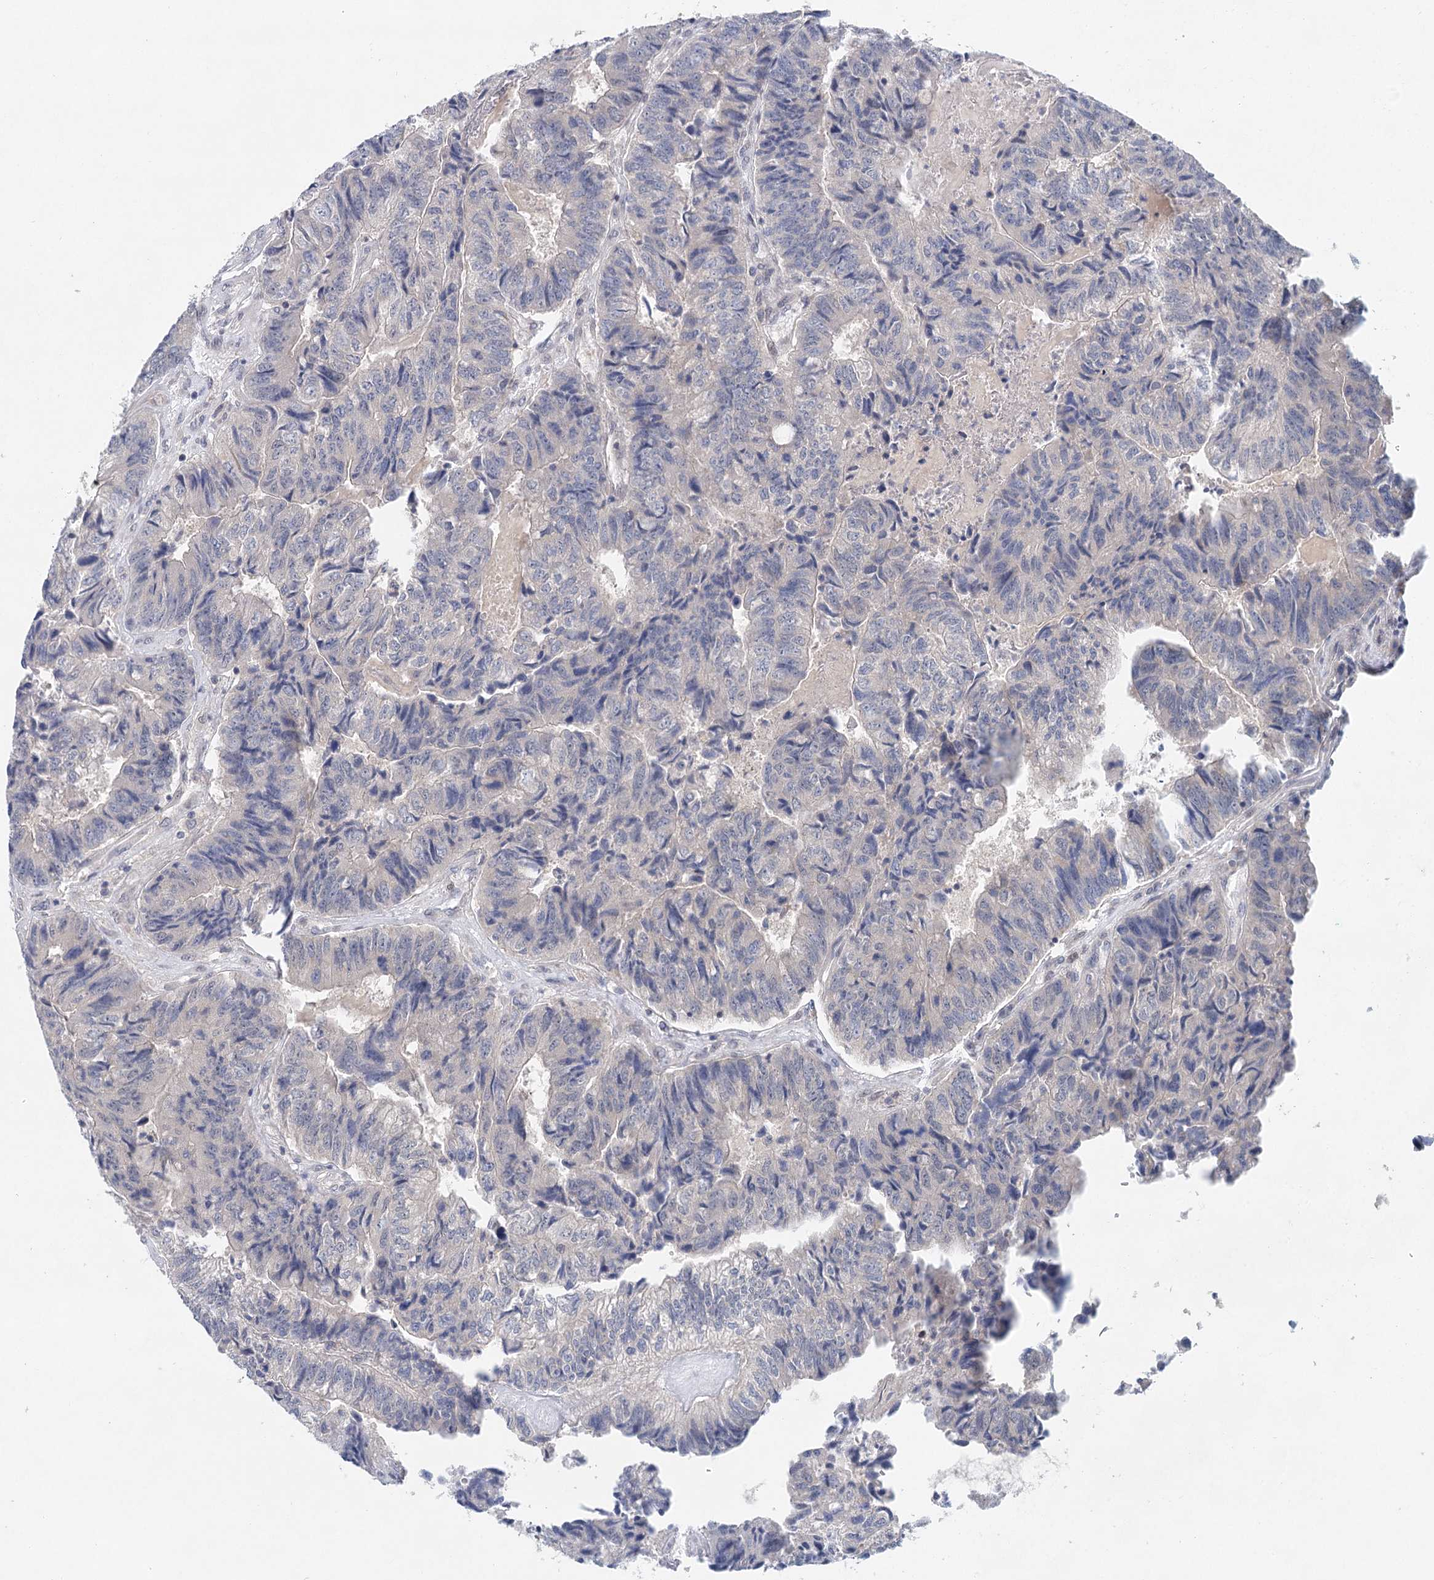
{"staining": {"intensity": "negative", "quantity": "none", "location": "none"}, "tissue": "colorectal cancer", "cell_type": "Tumor cells", "image_type": "cancer", "snomed": [{"axis": "morphology", "description": "Adenocarcinoma, NOS"}, {"axis": "topography", "description": "Colon"}], "caption": "Photomicrograph shows no significant protein expression in tumor cells of colorectal adenocarcinoma.", "gene": "BLTP1", "patient": {"sex": "female", "age": 67}}